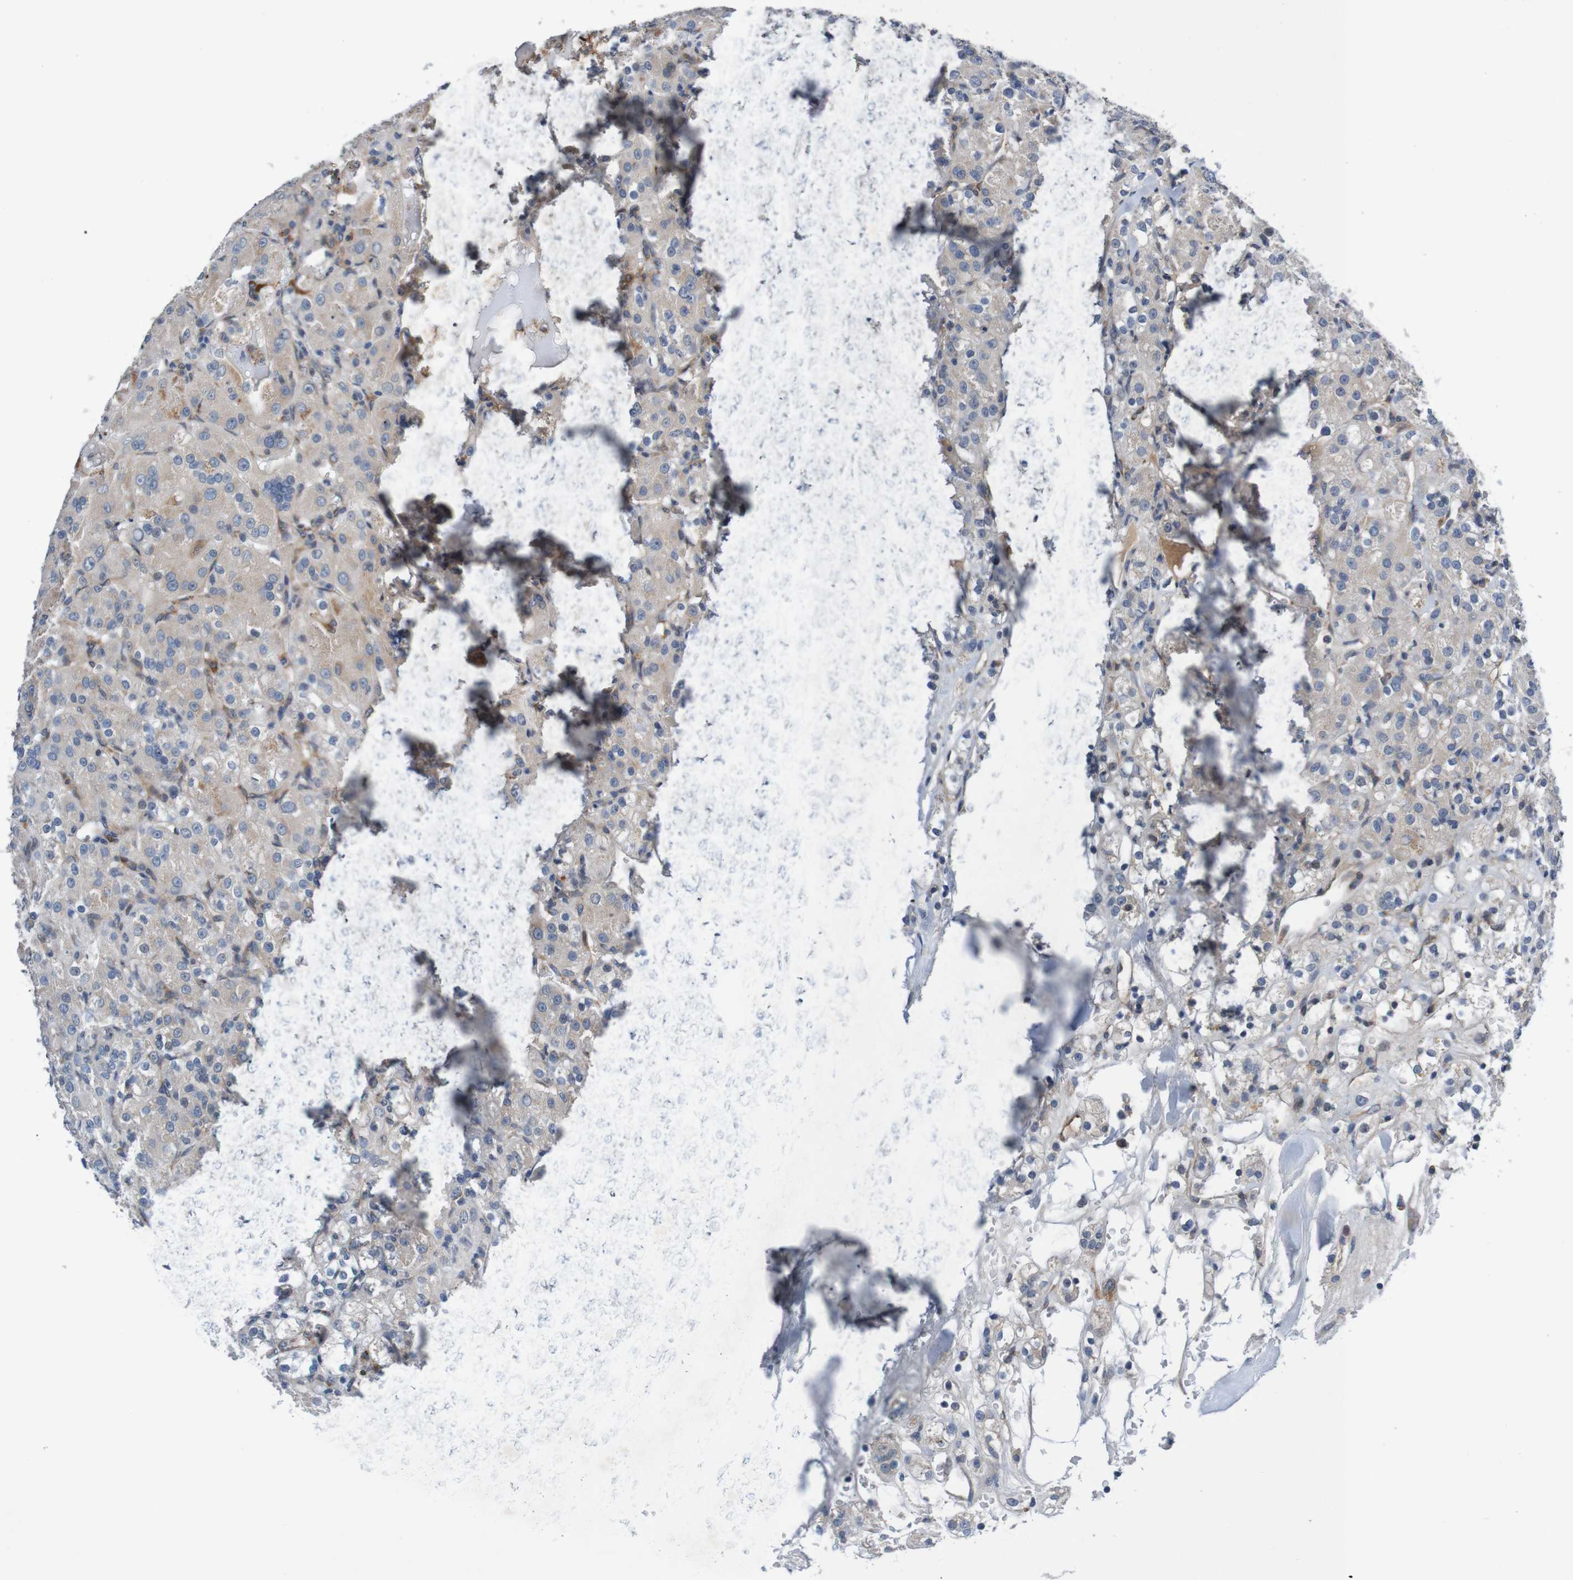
{"staining": {"intensity": "weak", "quantity": "<25%", "location": "cytoplasmic/membranous"}, "tissue": "renal cancer", "cell_type": "Tumor cells", "image_type": "cancer", "snomed": [{"axis": "morphology", "description": "Normal tissue, NOS"}, {"axis": "morphology", "description": "Adenocarcinoma, NOS"}, {"axis": "topography", "description": "Kidney"}], "caption": "IHC of human adenocarcinoma (renal) demonstrates no positivity in tumor cells.", "gene": "CPED1", "patient": {"sex": "male", "age": 61}}